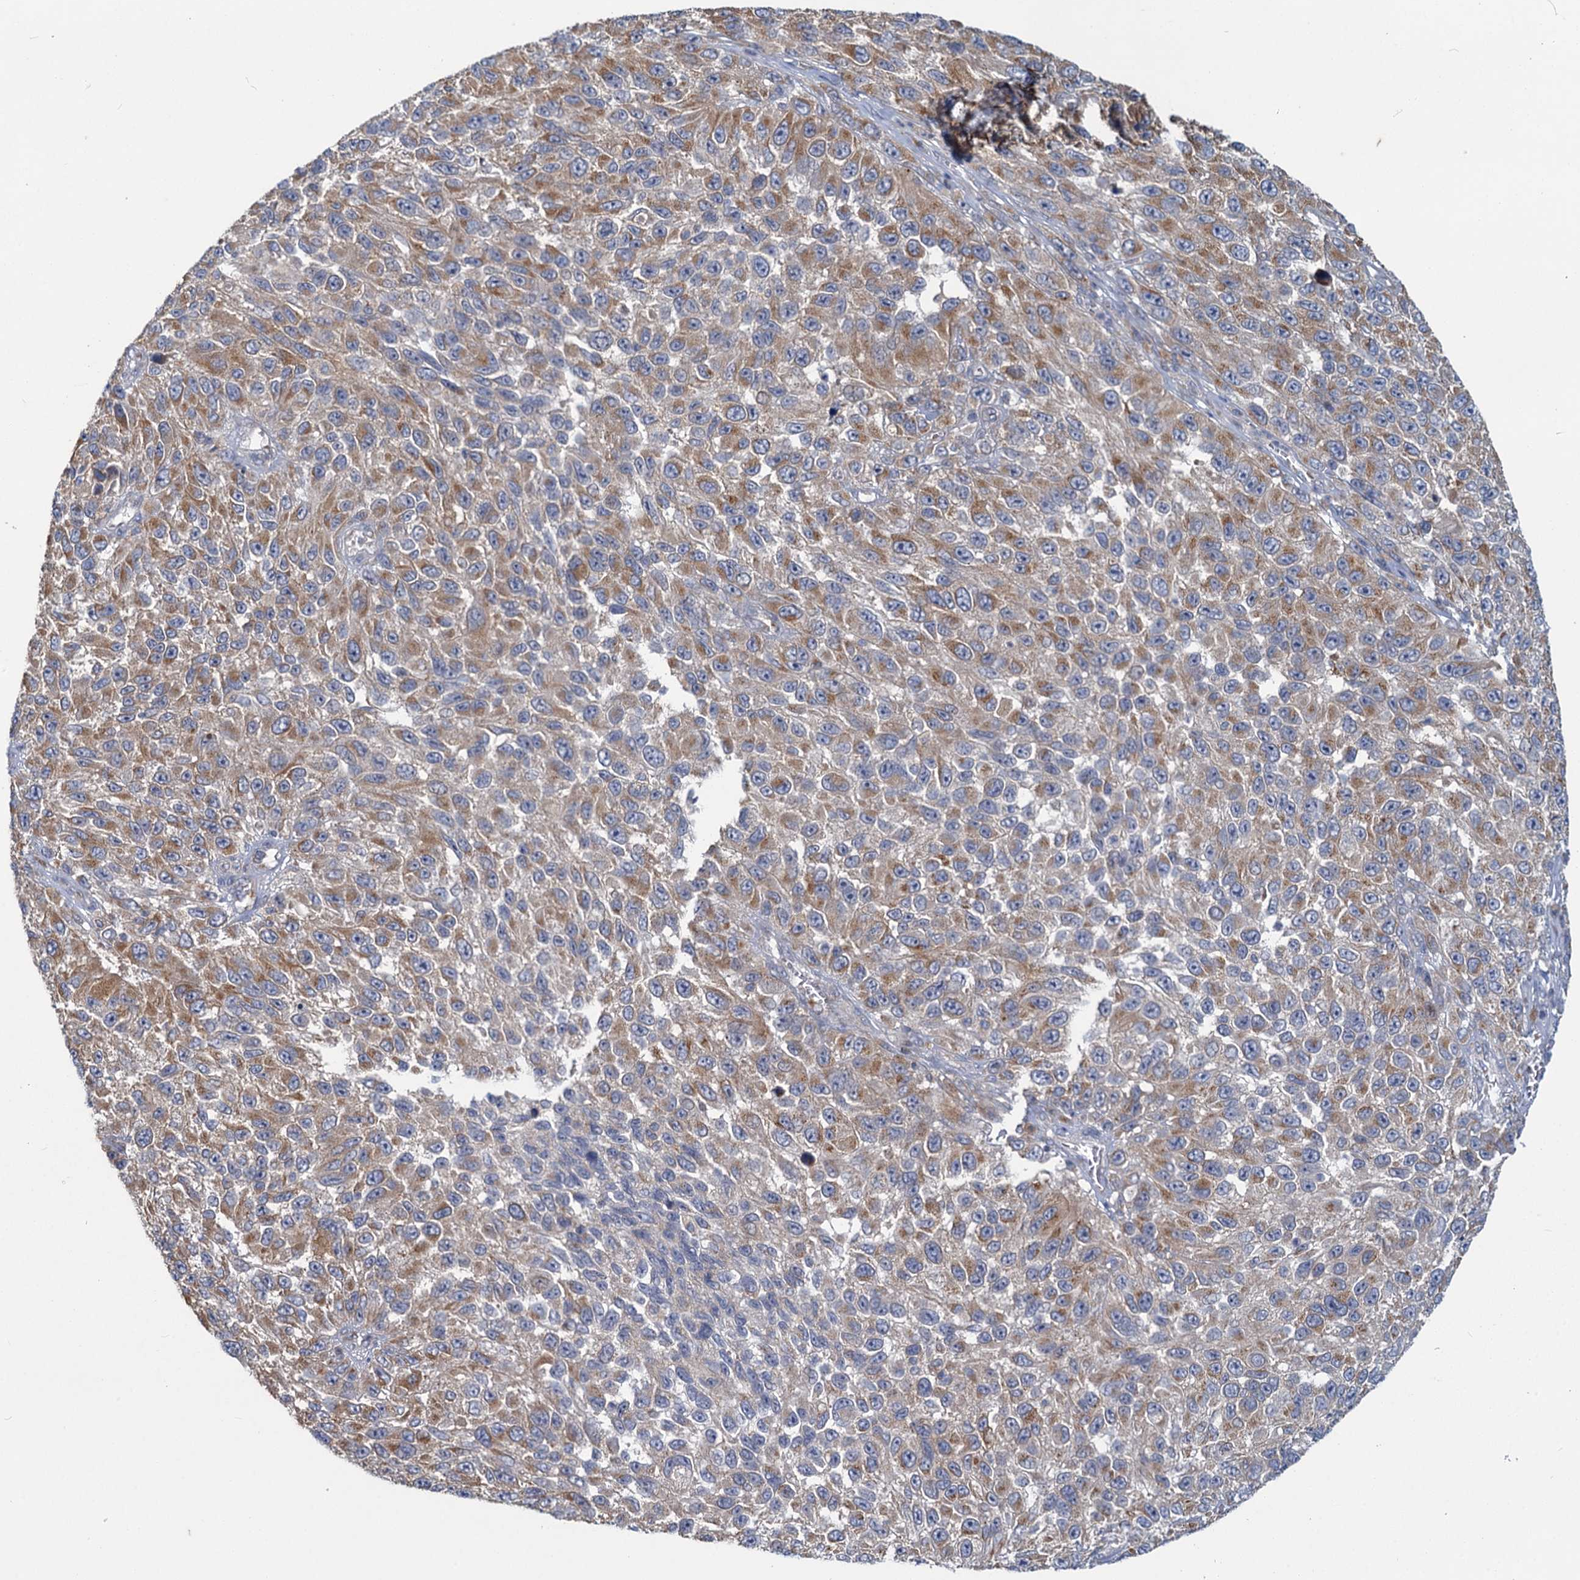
{"staining": {"intensity": "moderate", "quantity": ">75%", "location": "cytoplasmic/membranous"}, "tissue": "melanoma", "cell_type": "Tumor cells", "image_type": "cancer", "snomed": [{"axis": "morphology", "description": "Normal tissue, NOS"}, {"axis": "morphology", "description": "Malignant melanoma, NOS"}, {"axis": "topography", "description": "Skin"}], "caption": "An image showing moderate cytoplasmic/membranous expression in about >75% of tumor cells in malignant melanoma, as visualized by brown immunohistochemical staining.", "gene": "ADCY2", "patient": {"sex": "female", "age": 96}}